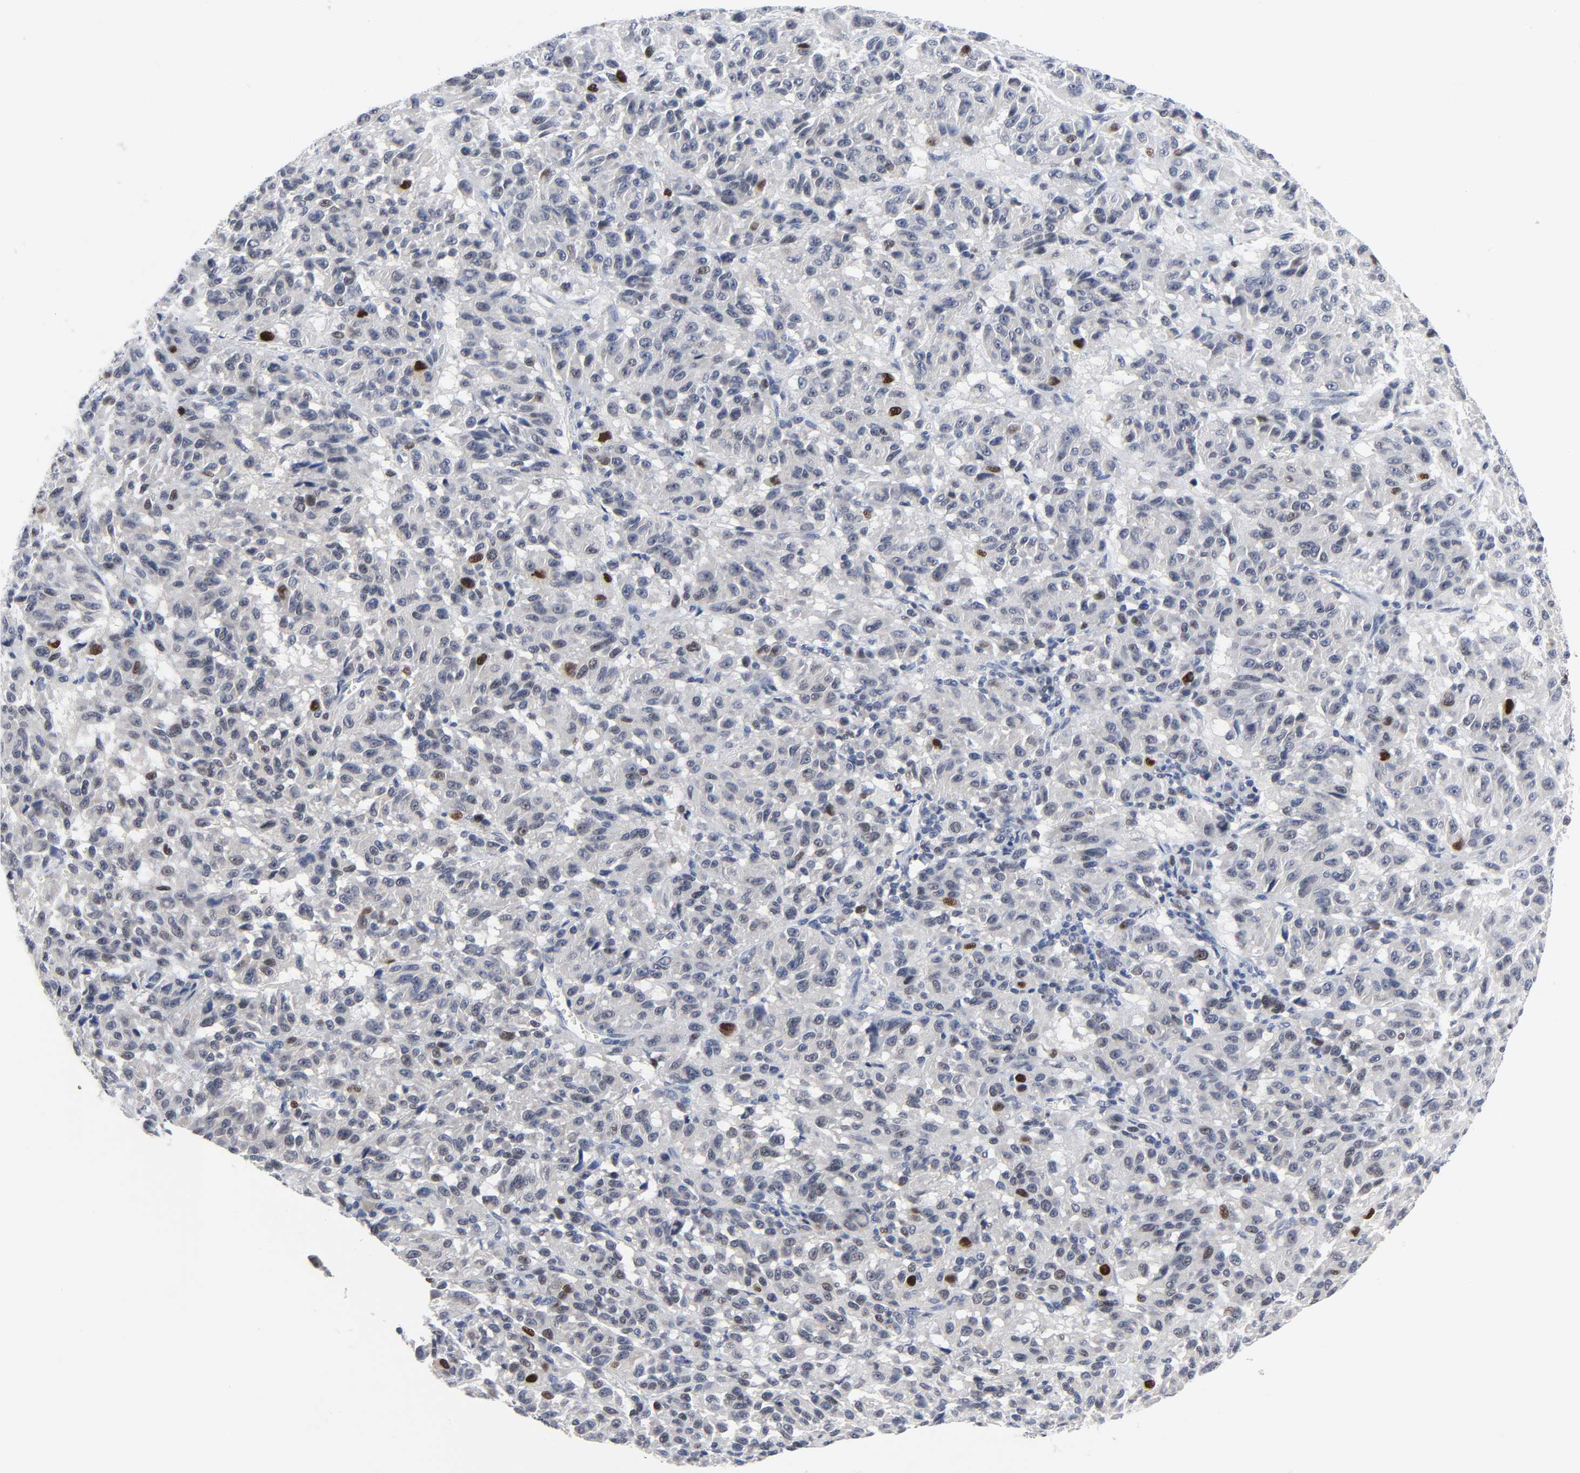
{"staining": {"intensity": "strong", "quantity": "<25%", "location": "nuclear"}, "tissue": "melanoma", "cell_type": "Tumor cells", "image_type": "cancer", "snomed": [{"axis": "morphology", "description": "Malignant melanoma, Metastatic site"}, {"axis": "topography", "description": "Lung"}], "caption": "Tumor cells display strong nuclear expression in approximately <25% of cells in malignant melanoma (metastatic site).", "gene": "WEE1", "patient": {"sex": "male", "age": 64}}